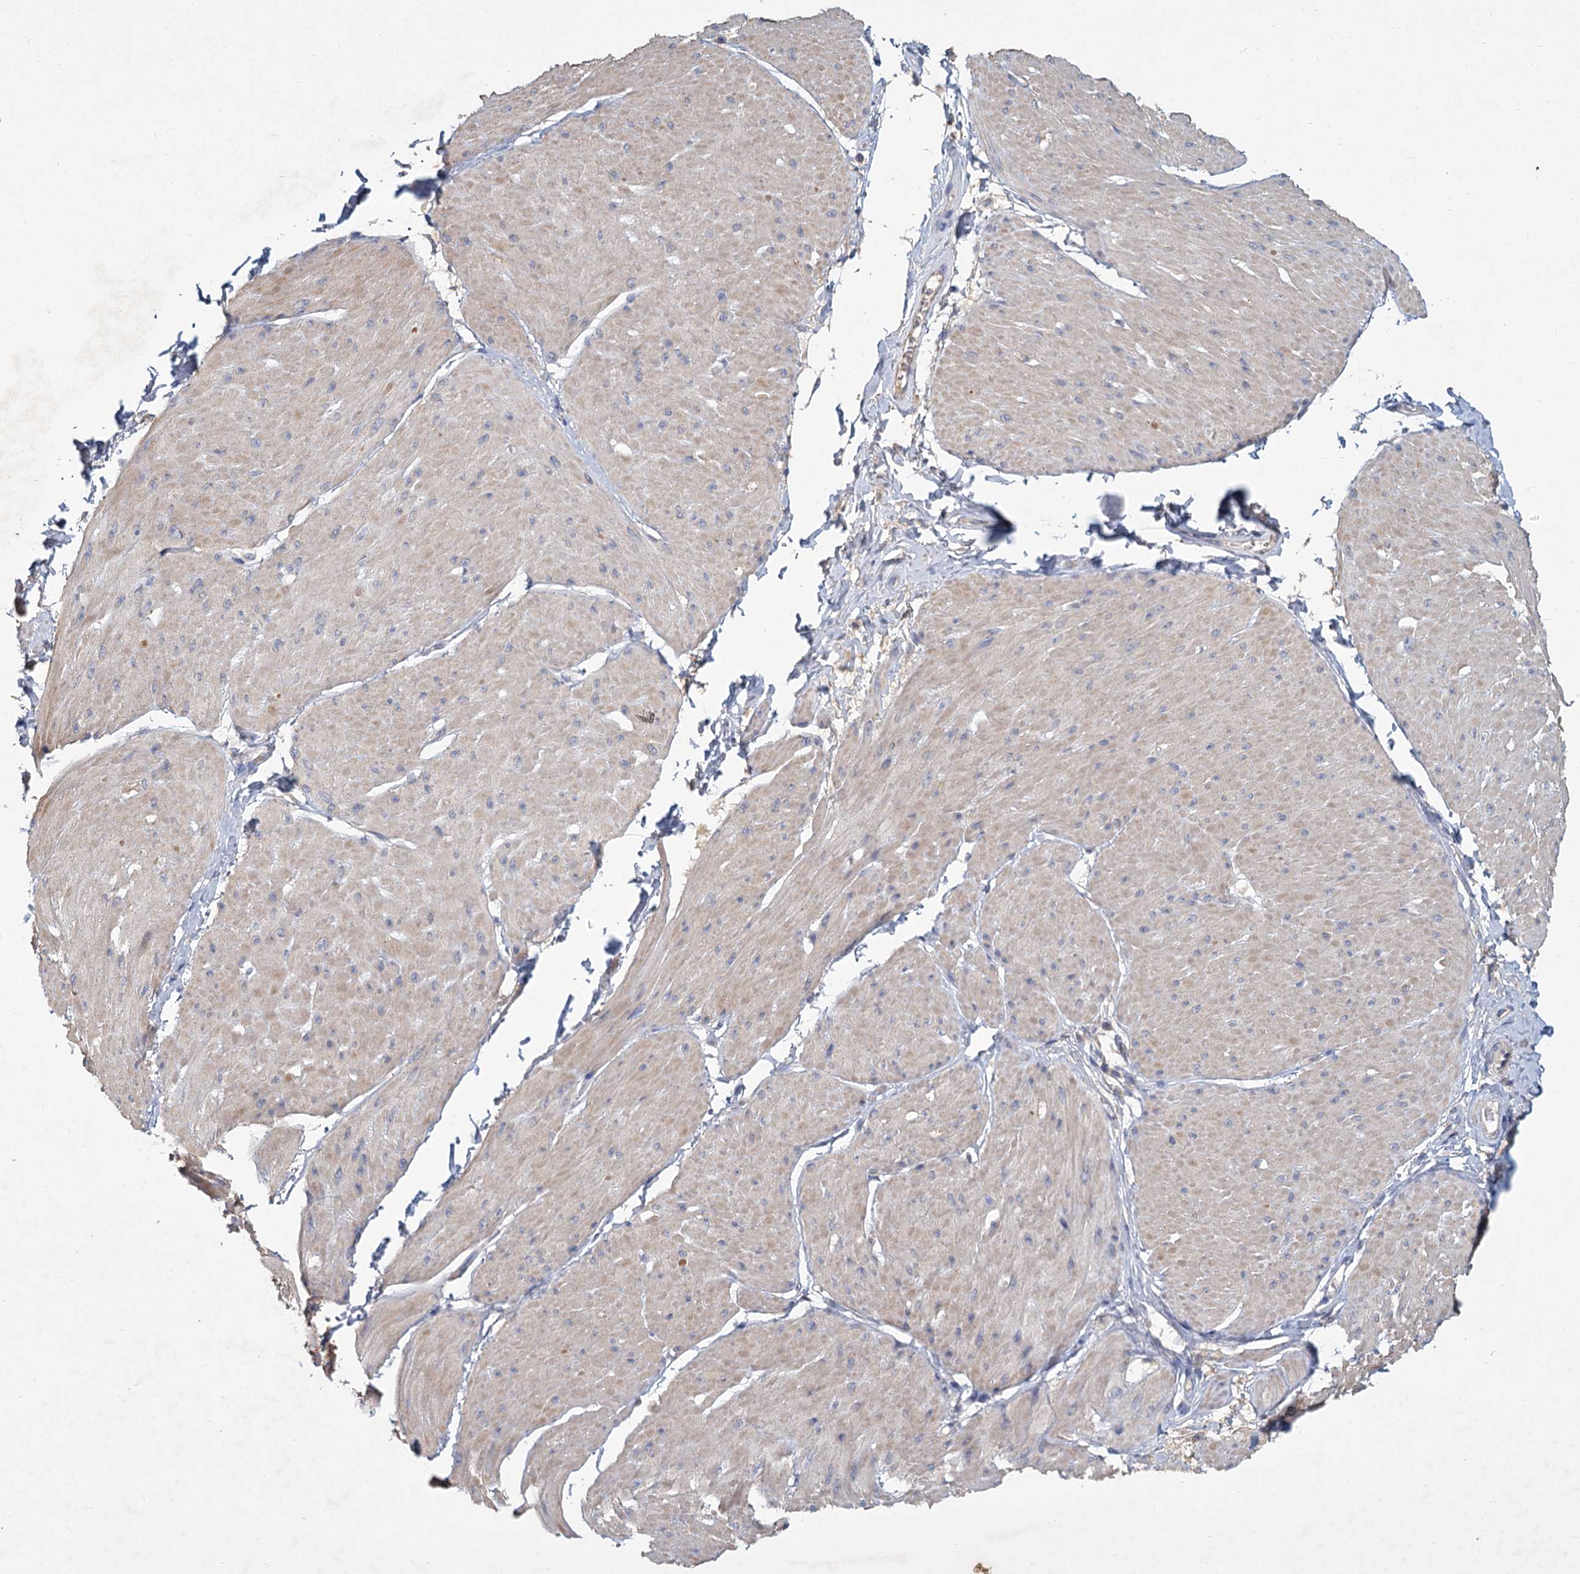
{"staining": {"intensity": "weak", "quantity": "25%-75%", "location": "cytoplasmic/membranous"}, "tissue": "smooth muscle", "cell_type": "Smooth muscle cells", "image_type": "normal", "snomed": [{"axis": "morphology", "description": "Urothelial carcinoma, High grade"}, {"axis": "topography", "description": "Urinary bladder"}], "caption": "Smooth muscle cells display low levels of weak cytoplasmic/membranous expression in about 25%-75% of cells in benign smooth muscle.", "gene": "HES2", "patient": {"sex": "male", "age": 46}}